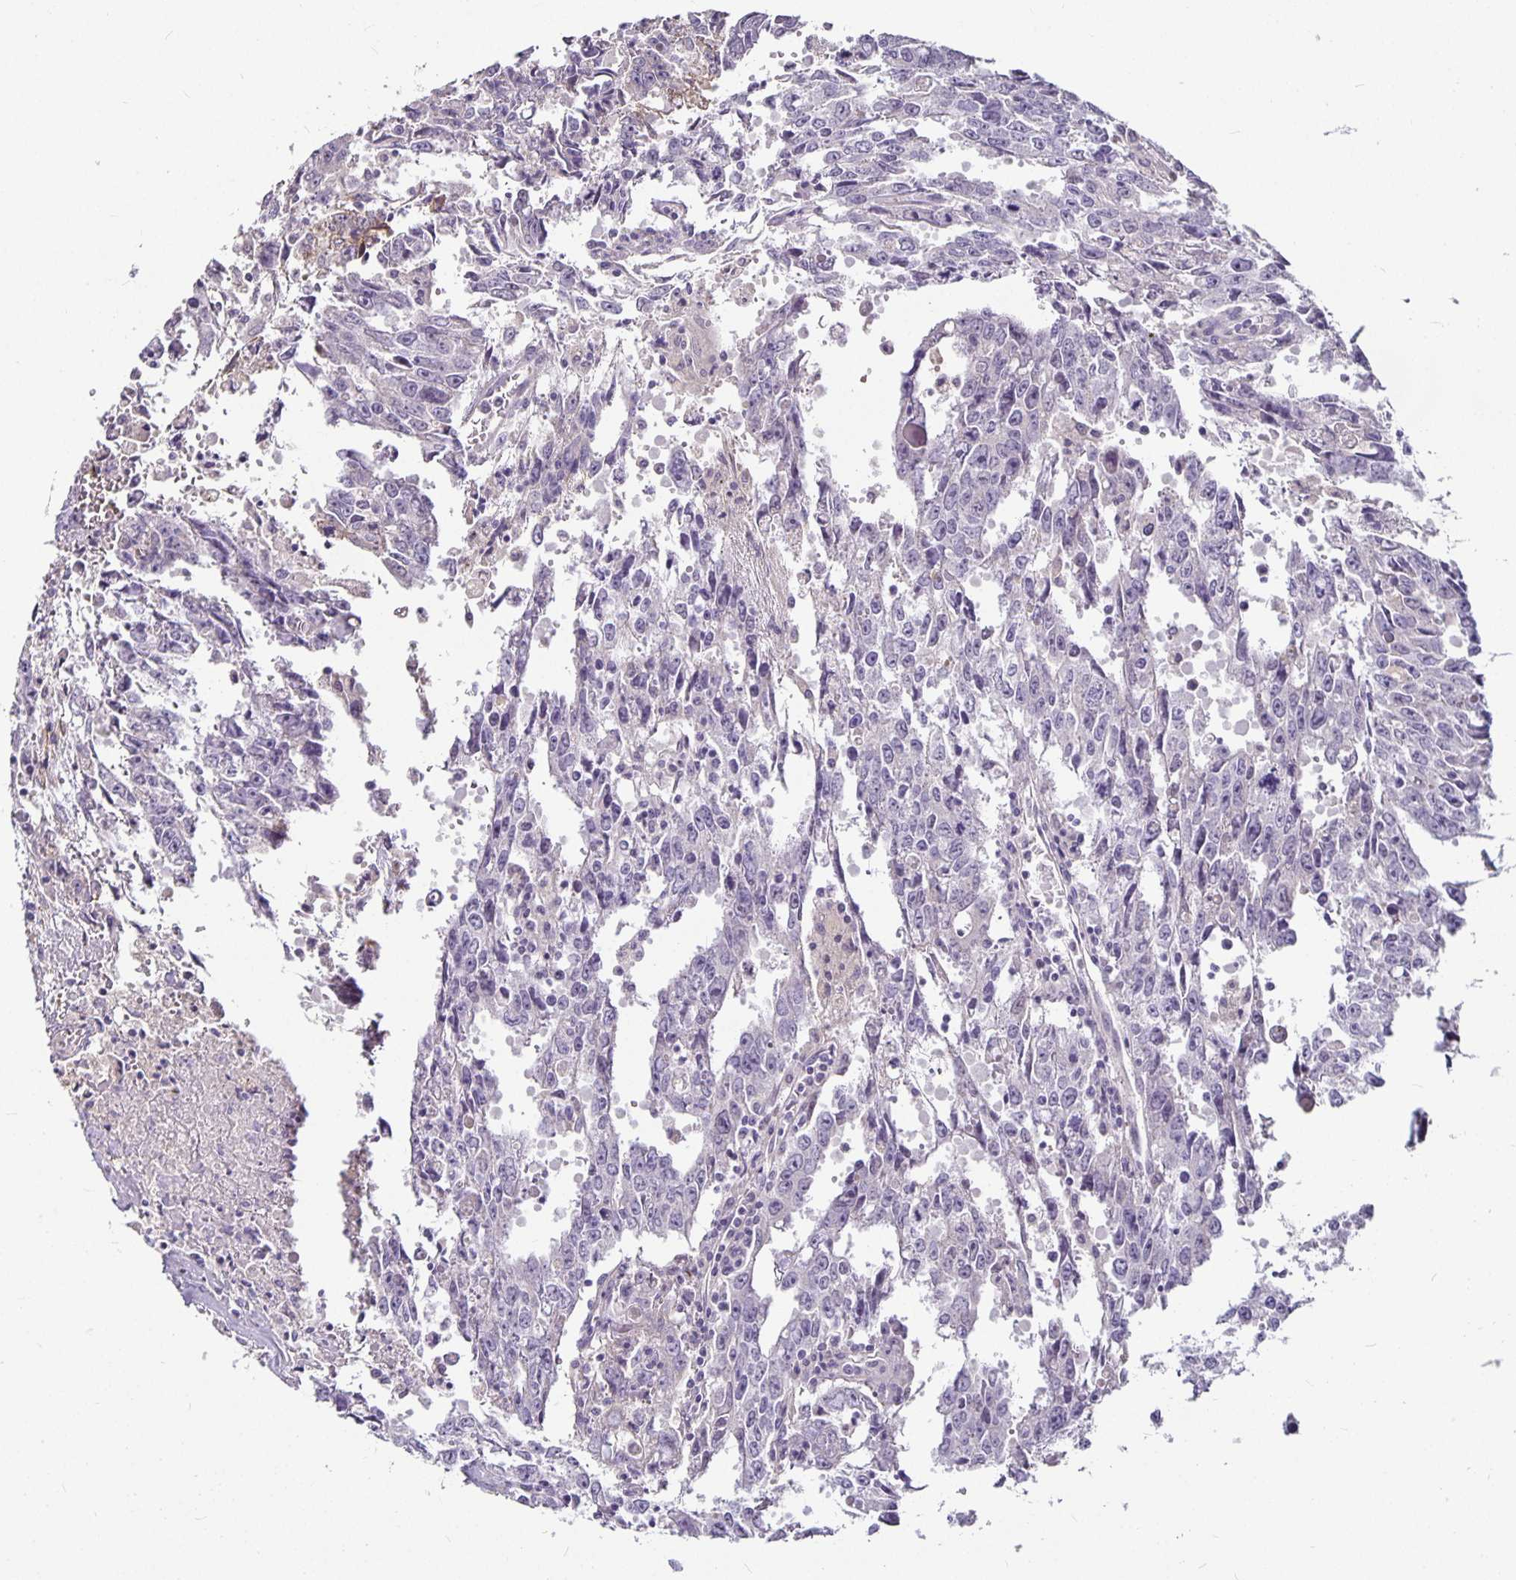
{"staining": {"intensity": "negative", "quantity": "none", "location": "none"}, "tissue": "testis cancer", "cell_type": "Tumor cells", "image_type": "cancer", "snomed": [{"axis": "morphology", "description": "Carcinoma, Embryonal, NOS"}, {"axis": "topography", "description": "Testis"}], "caption": "This is an IHC micrograph of human embryonal carcinoma (testis). There is no positivity in tumor cells.", "gene": "CA12", "patient": {"sex": "male", "age": 22}}